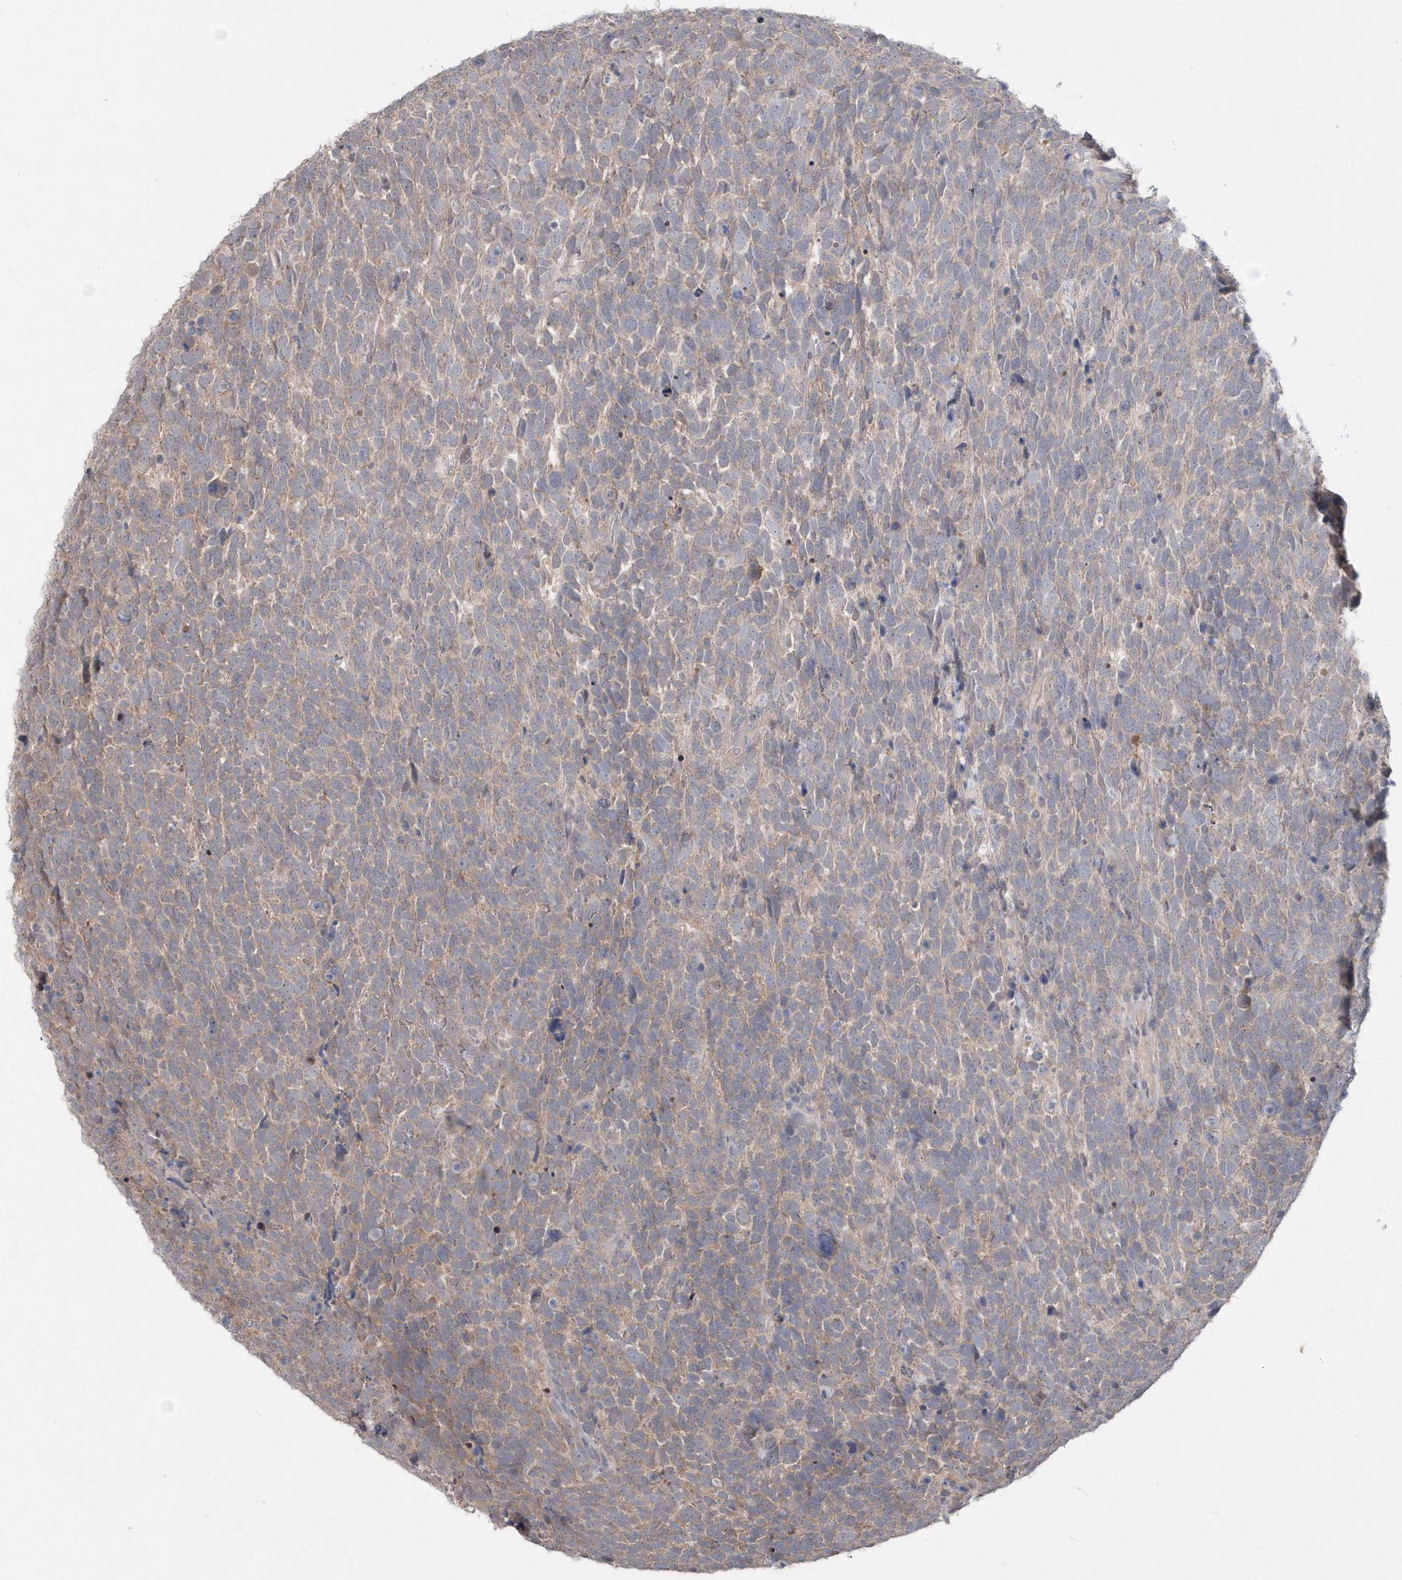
{"staining": {"intensity": "weak", "quantity": "25%-75%", "location": "cytoplasmic/membranous"}, "tissue": "urothelial cancer", "cell_type": "Tumor cells", "image_type": "cancer", "snomed": [{"axis": "morphology", "description": "Urothelial carcinoma, High grade"}, {"axis": "topography", "description": "Urinary bladder"}], "caption": "Immunohistochemistry (IHC) of urothelial cancer demonstrates low levels of weak cytoplasmic/membranous staining in about 25%-75% of tumor cells. (DAB (3,3'-diaminobenzidine) IHC with brightfield microscopy, high magnification).", "gene": "AKR7A2", "patient": {"sex": "female", "age": 82}}